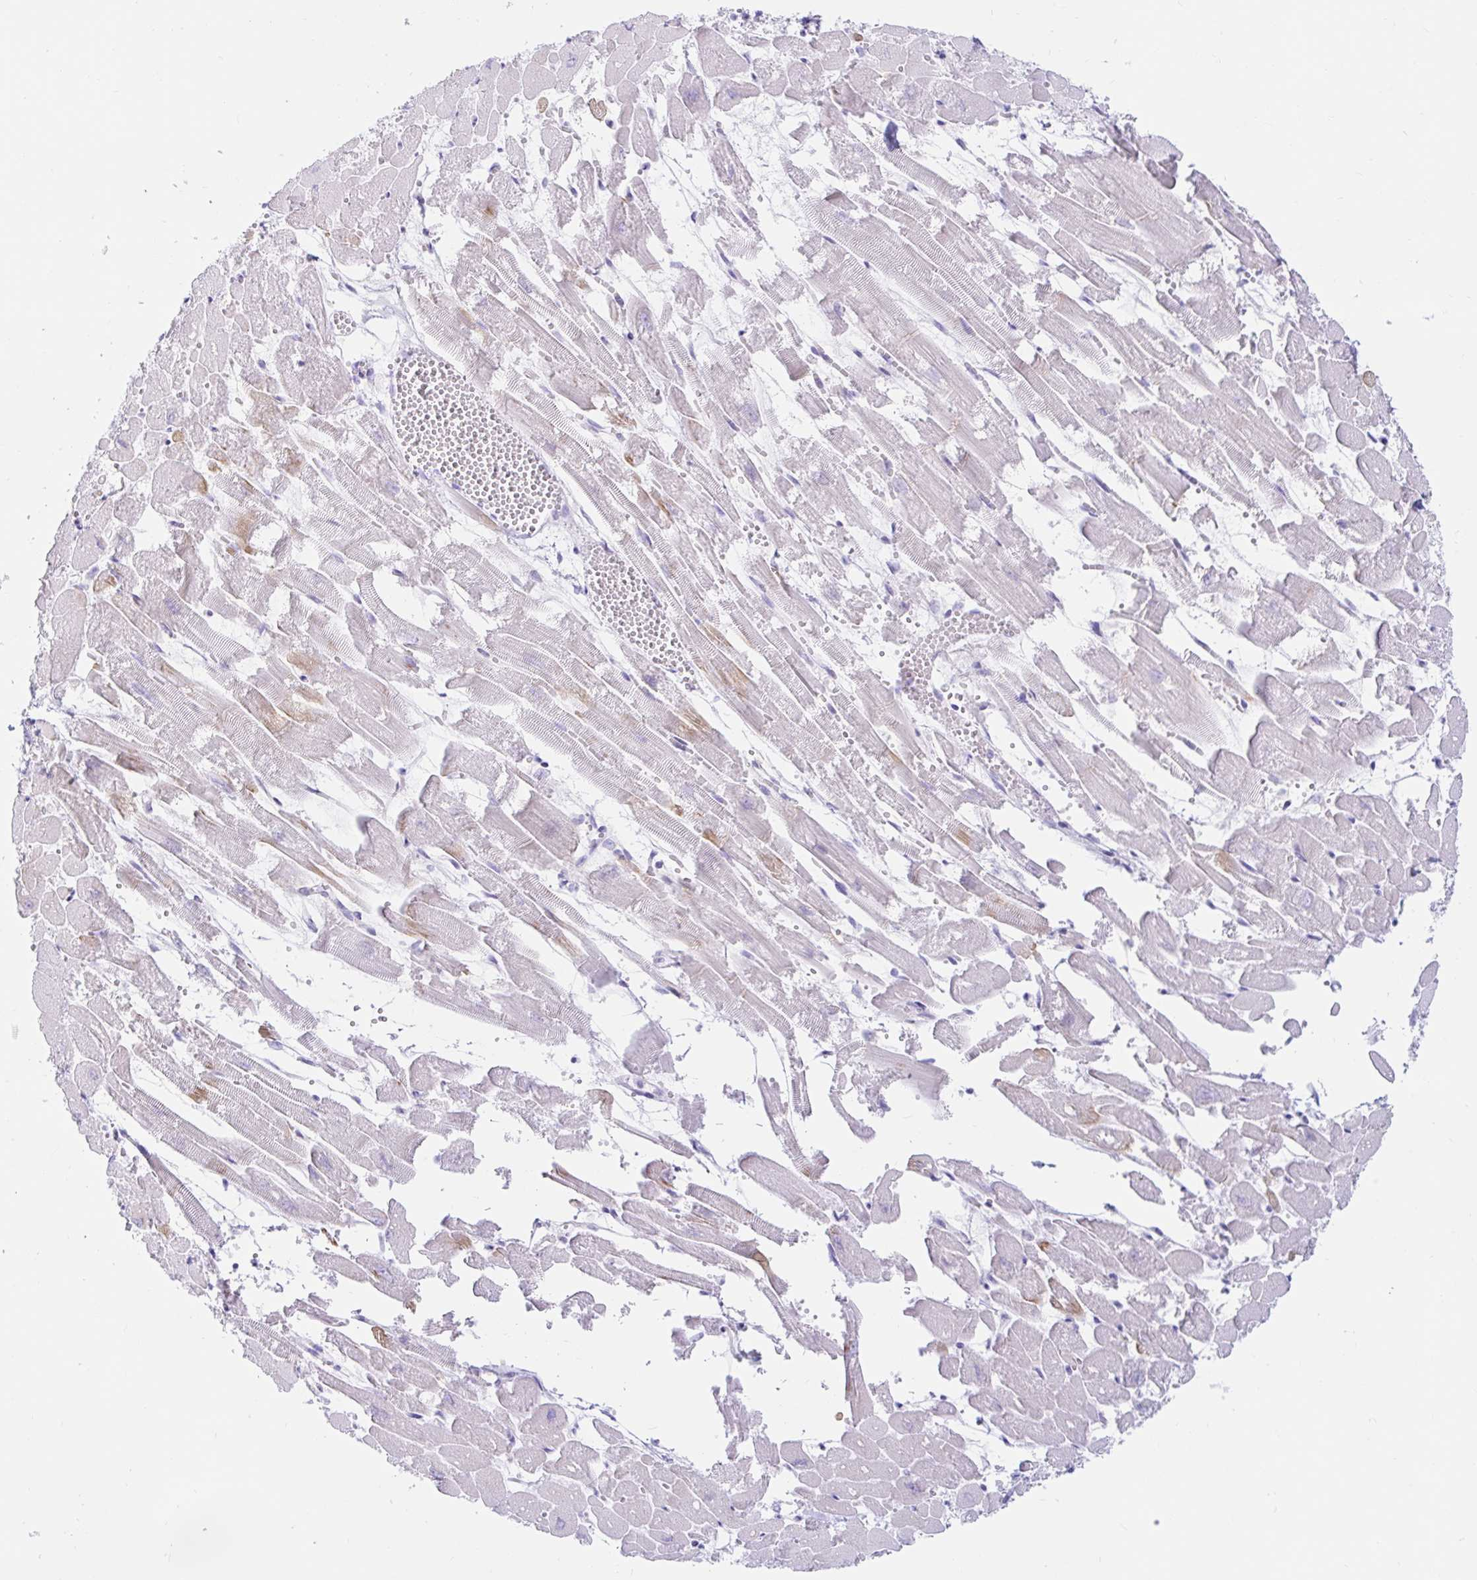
{"staining": {"intensity": "weak", "quantity": "<25%", "location": "cytoplasmic/membranous"}, "tissue": "heart muscle", "cell_type": "Cardiomyocytes", "image_type": "normal", "snomed": [{"axis": "morphology", "description": "Normal tissue, NOS"}, {"axis": "topography", "description": "Heart"}], "caption": "The histopathology image shows no staining of cardiomyocytes in normal heart muscle. Brightfield microscopy of immunohistochemistry (IHC) stained with DAB (3,3'-diaminobenzidine) (brown) and hematoxylin (blue), captured at high magnification.", "gene": "BEST1", "patient": {"sex": "female", "age": 52}}